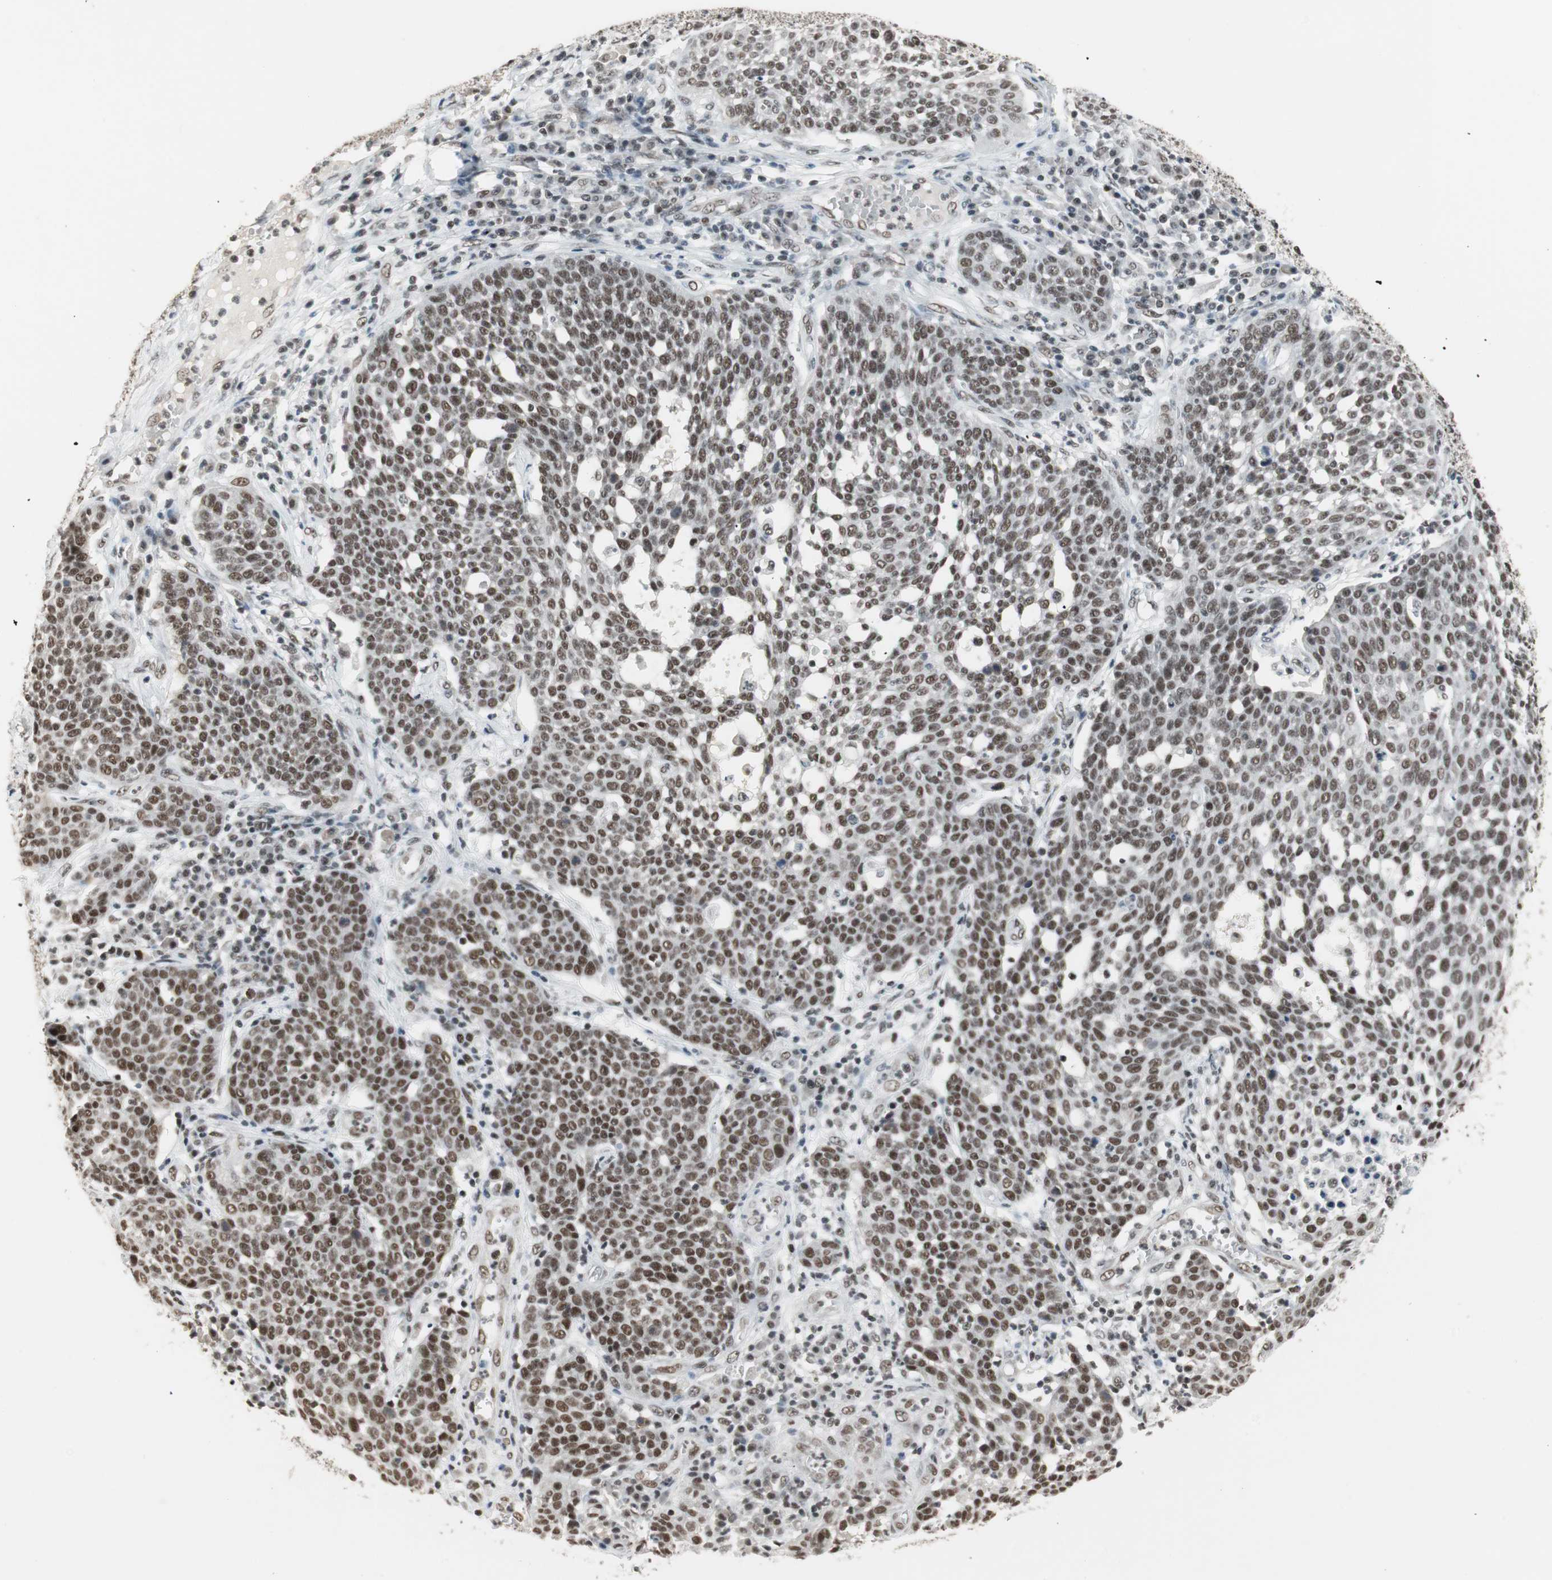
{"staining": {"intensity": "strong", "quantity": ">75%", "location": "nuclear"}, "tissue": "cervical cancer", "cell_type": "Tumor cells", "image_type": "cancer", "snomed": [{"axis": "morphology", "description": "Squamous cell carcinoma, NOS"}, {"axis": "topography", "description": "Cervix"}], "caption": "Immunohistochemistry (DAB (3,3'-diaminobenzidine)) staining of human cervical cancer (squamous cell carcinoma) reveals strong nuclear protein positivity in about >75% of tumor cells.", "gene": "RTF1", "patient": {"sex": "female", "age": 34}}